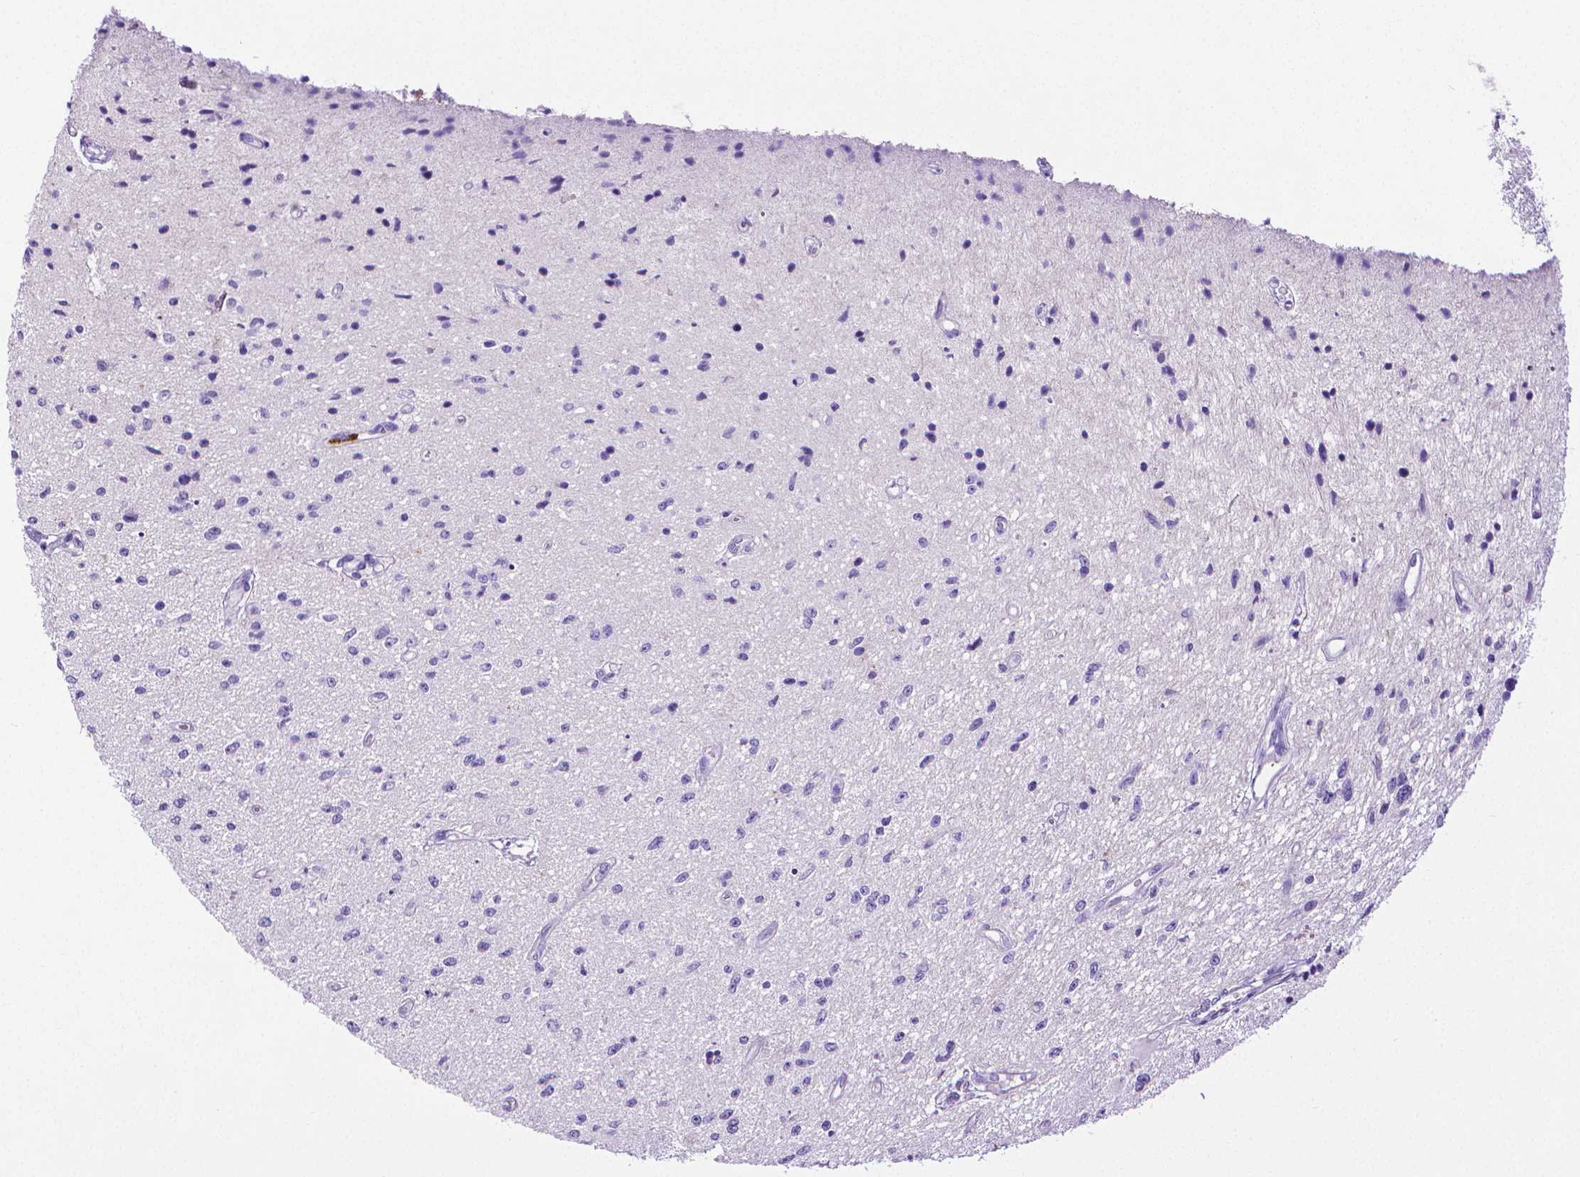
{"staining": {"intensity": "negative", "quantity": "none", "location": "none"}, "tissue": "glioma", "cell_type": "Tumor cells", "image_type": "cancer", "snomed": [{"axis": "morphology", "description": "Glioma, malignant, Low grade"}, {"axis": "topography", "description": "Cerebellum"}], "caption": "Malignant low-grade glioma was stained to show a protein in brown. There is no significant expression in tumor cells. (DAB (3,3'-diaminobenzidine) immunohistochemistry (IHC), high magnification).", "gene": "MMP9", "patient": {"sex": "female", "age": 14}}